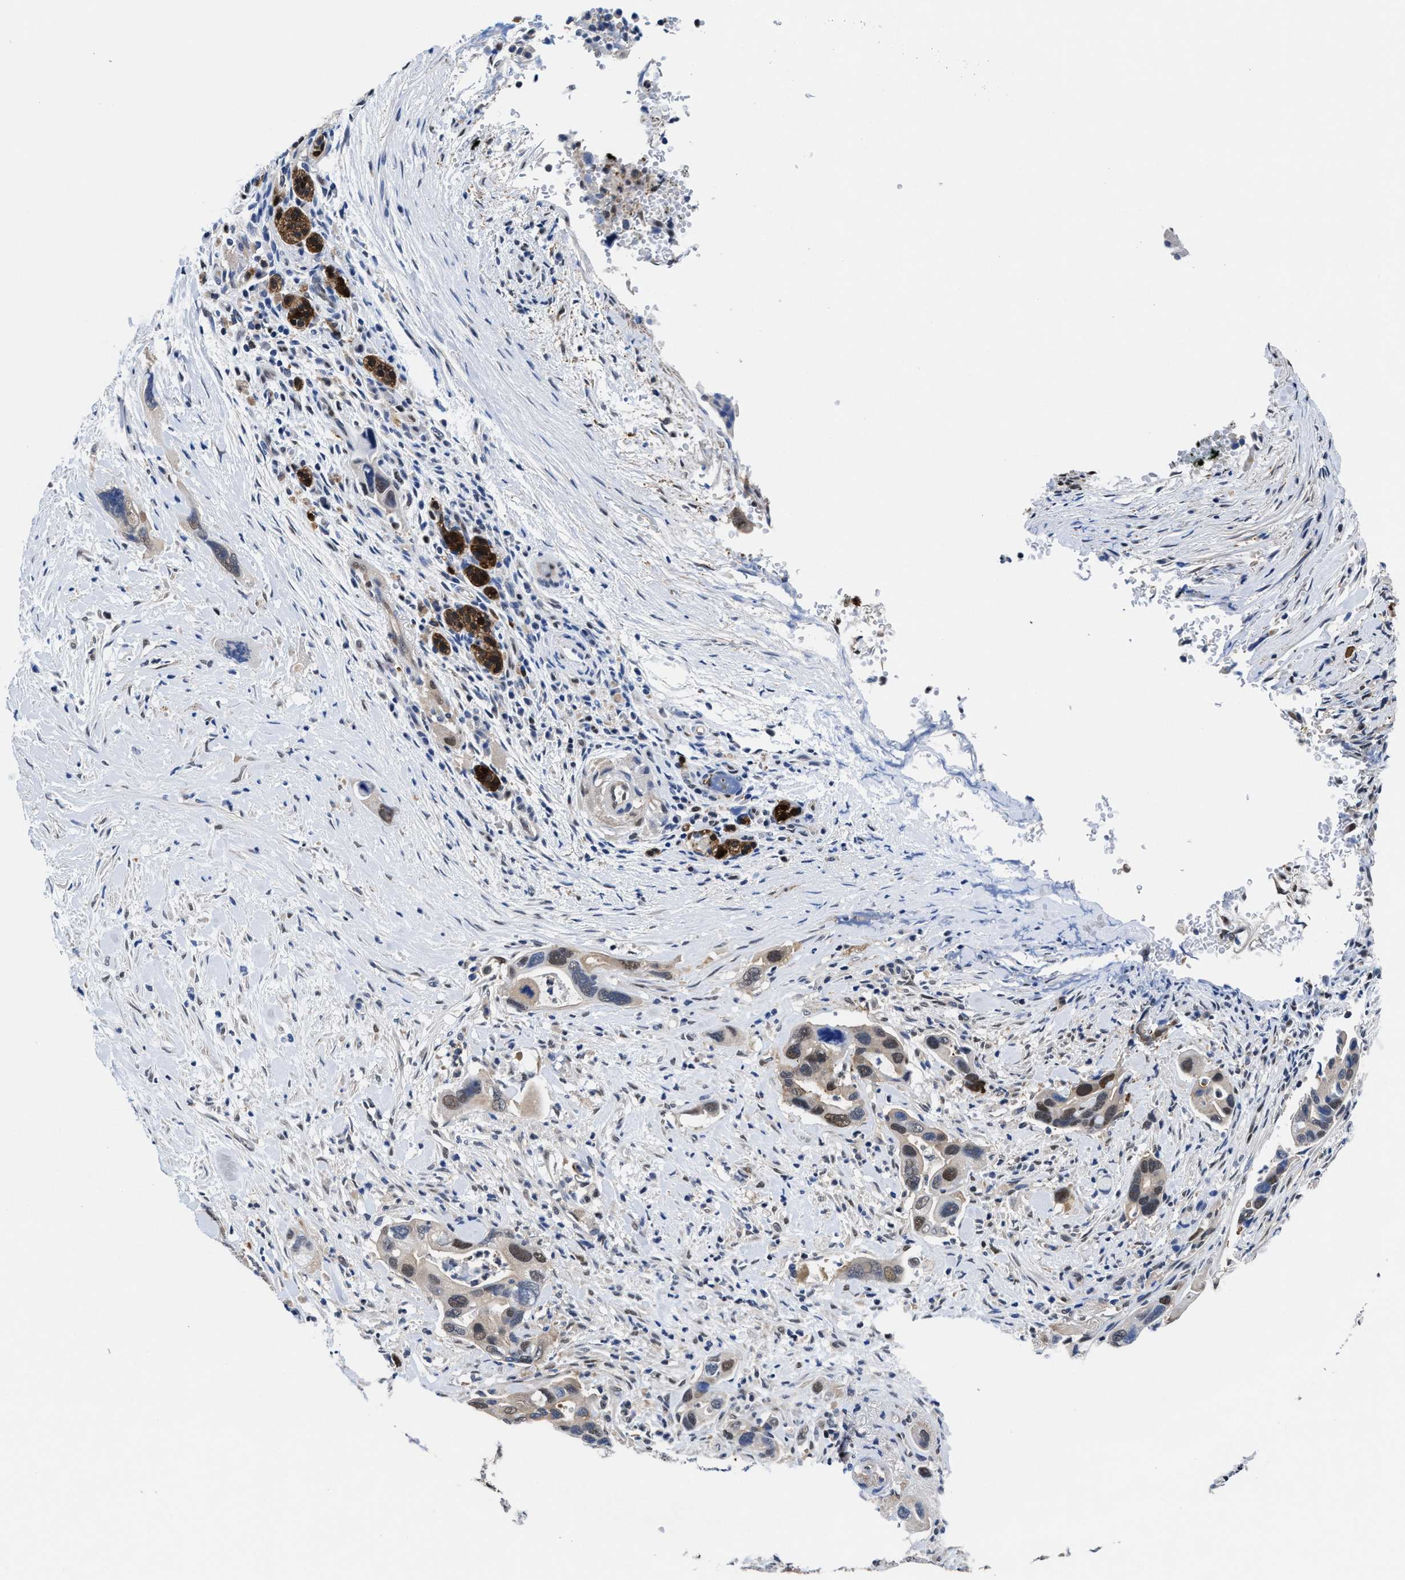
{"staining": {"intensity": "moderate", "quantity": "25%-75%", "location": "nuclear"}, "tissue": "pancreatic cancer", "cell_type": "Tumor cells", "image_type": "cancer", "snomed": [{"axis": "morphology", "description": "Adenocarcinoma, NOS"}, {"axis": "topography", "description": "Pancreas"}], "caption": "About 25%-75% of tumor cells in adenocarcinoma (pancreatic) display moderate nuclear protein staining as visualized by brown immunohistochemical staining.", "gene": "ACLY", "patient": {"sex": "female", "age": 70}}